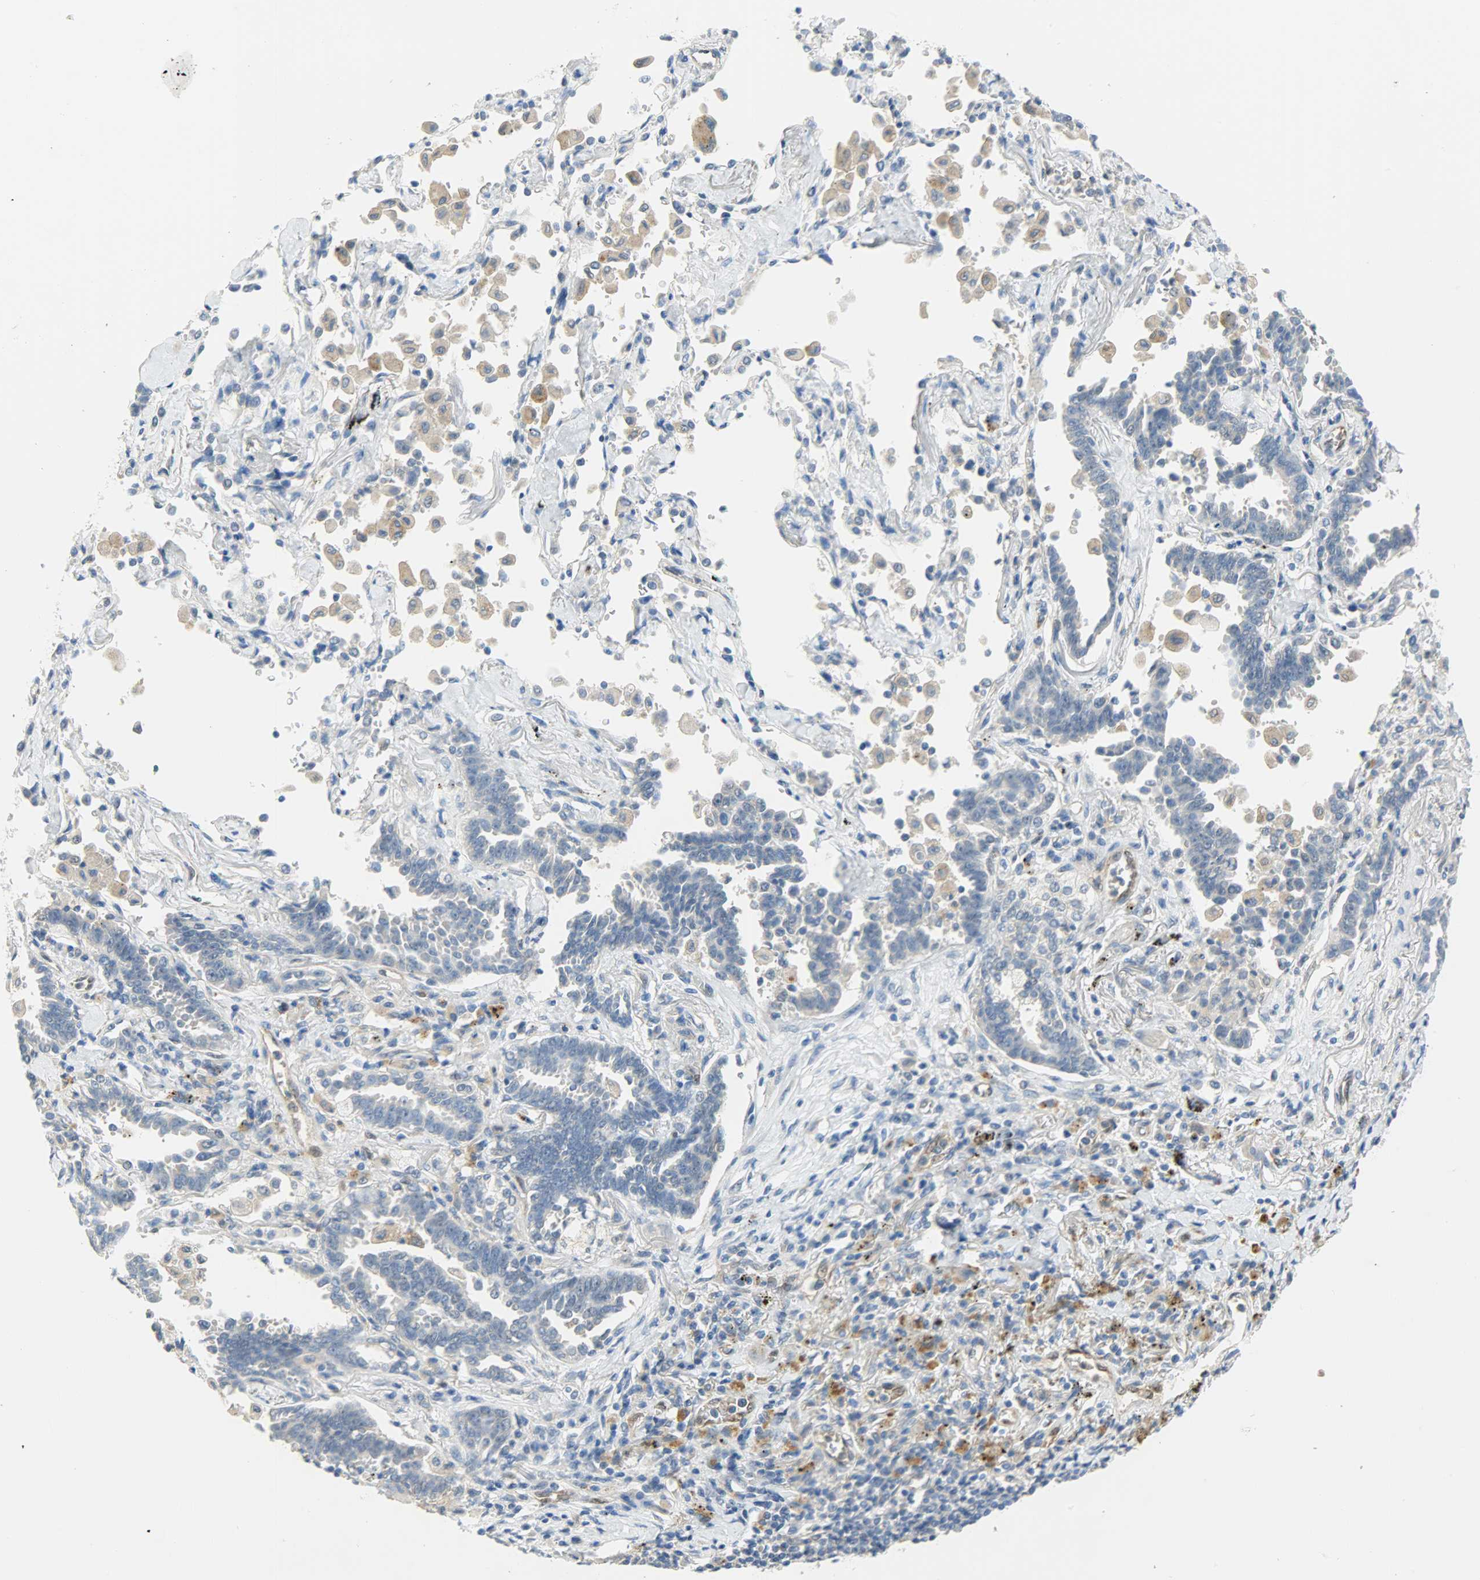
{"staining": {"intensity": "negative", "quantity": "none", "location": "none"}, "tissue": "lung cancer", "cell_type": "Tumor cells", "image_type": "cancer", "snomed": [{"axis": "morphology", "description": "Adenocarcinoma, NOS"}, {"axis": "topography", "description": "Lung"}], "caption": "Tumor cells are negative for brown protein staining in lung cancer (adenocarcinoma).", "gene": "FKBP1A", "patient": {"sex": "female", "age": 64}}